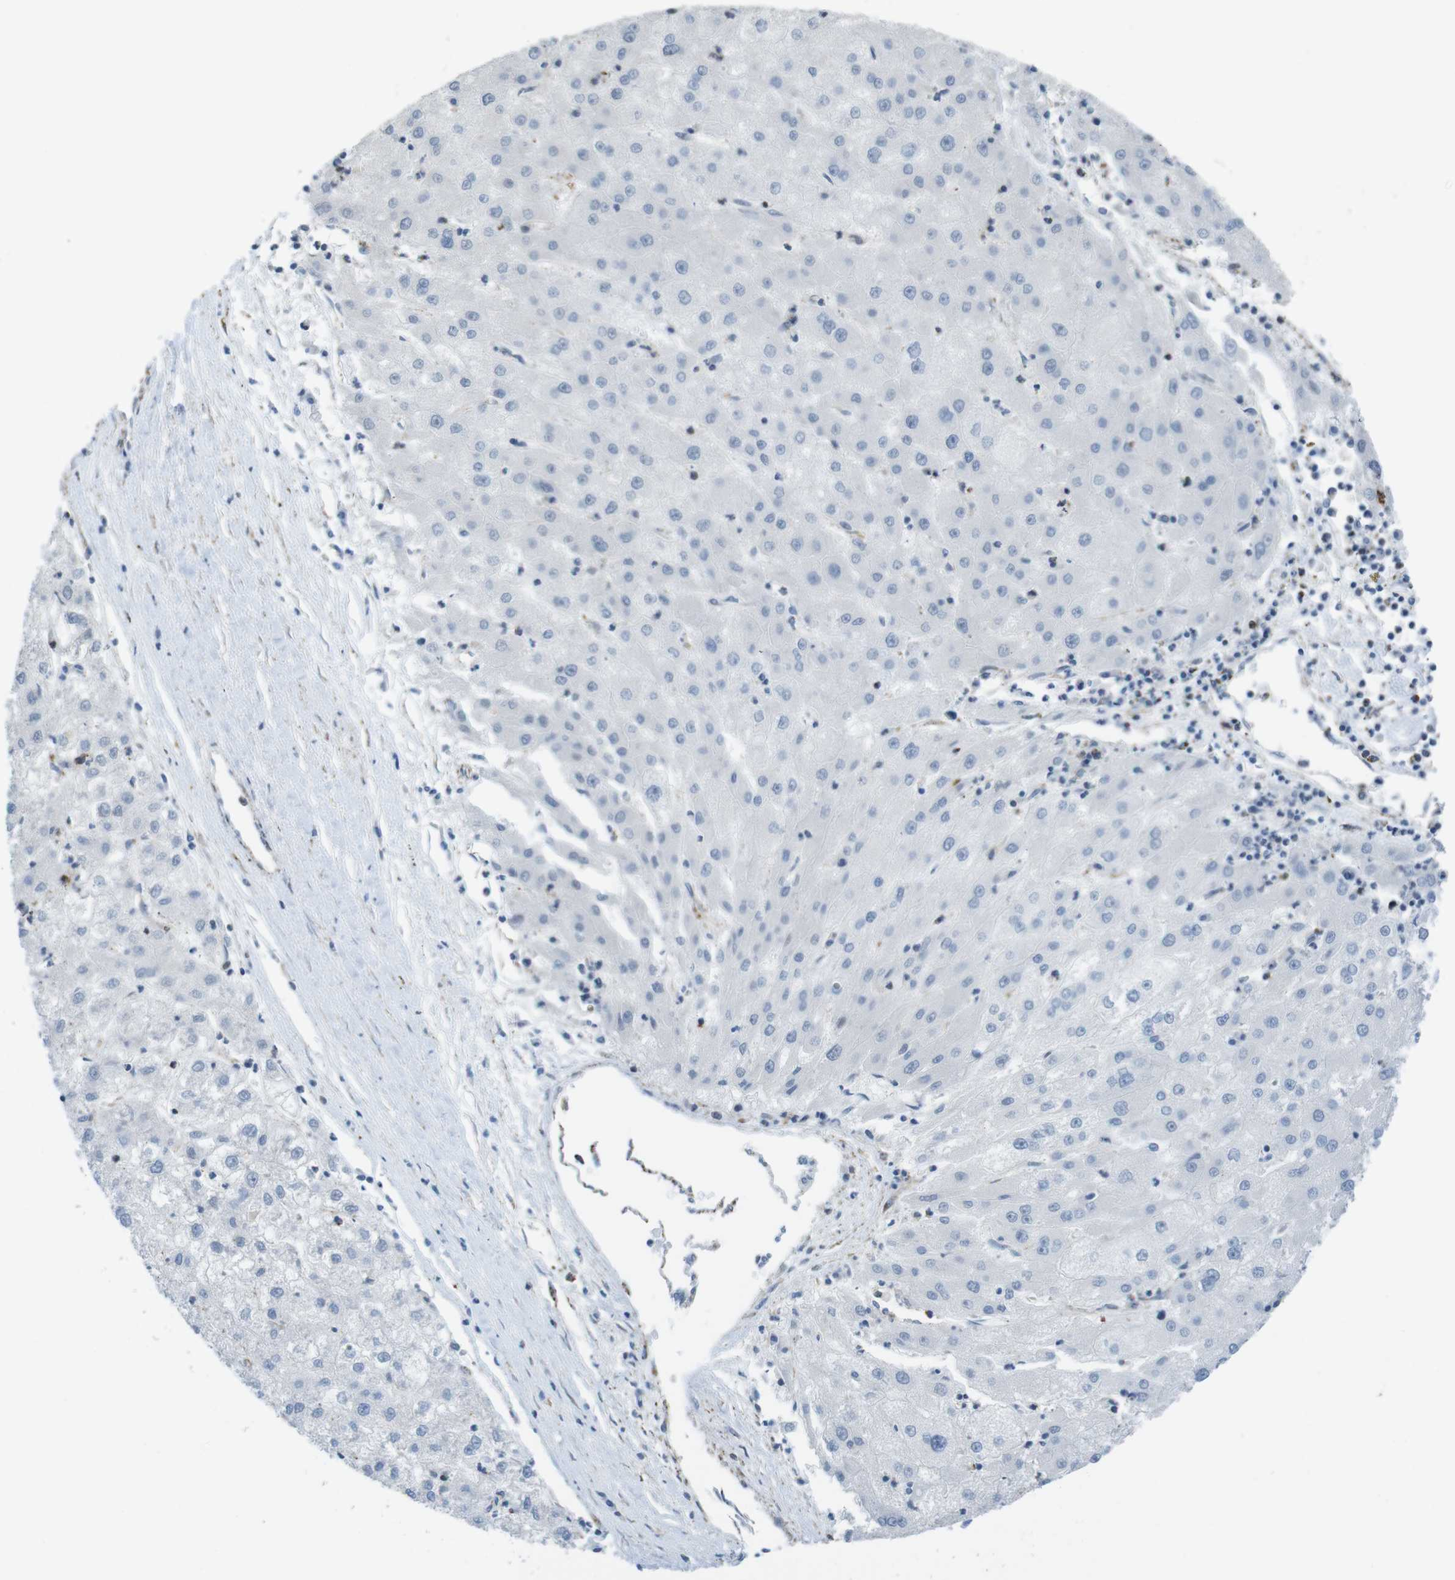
{"staining": {"intensity": "negative", "quantity": "none", "location": "none"}, "tissue": "liver cancer", "cell_type": "Tumor cells", "image_type": "cancer", "snomed": [{"axis": "morphology", "description": "Carcinoma, Hepatocellular, NOS"}, {"axis": "topography", "description": "Liver"}], "caption": "Immunohistochemical staining of human liver hepatocellular carcinoma reveals no significant positivity in tumor cells.", "gene": "GRIK2", "patient": {"sex": "male", "age": 72}}